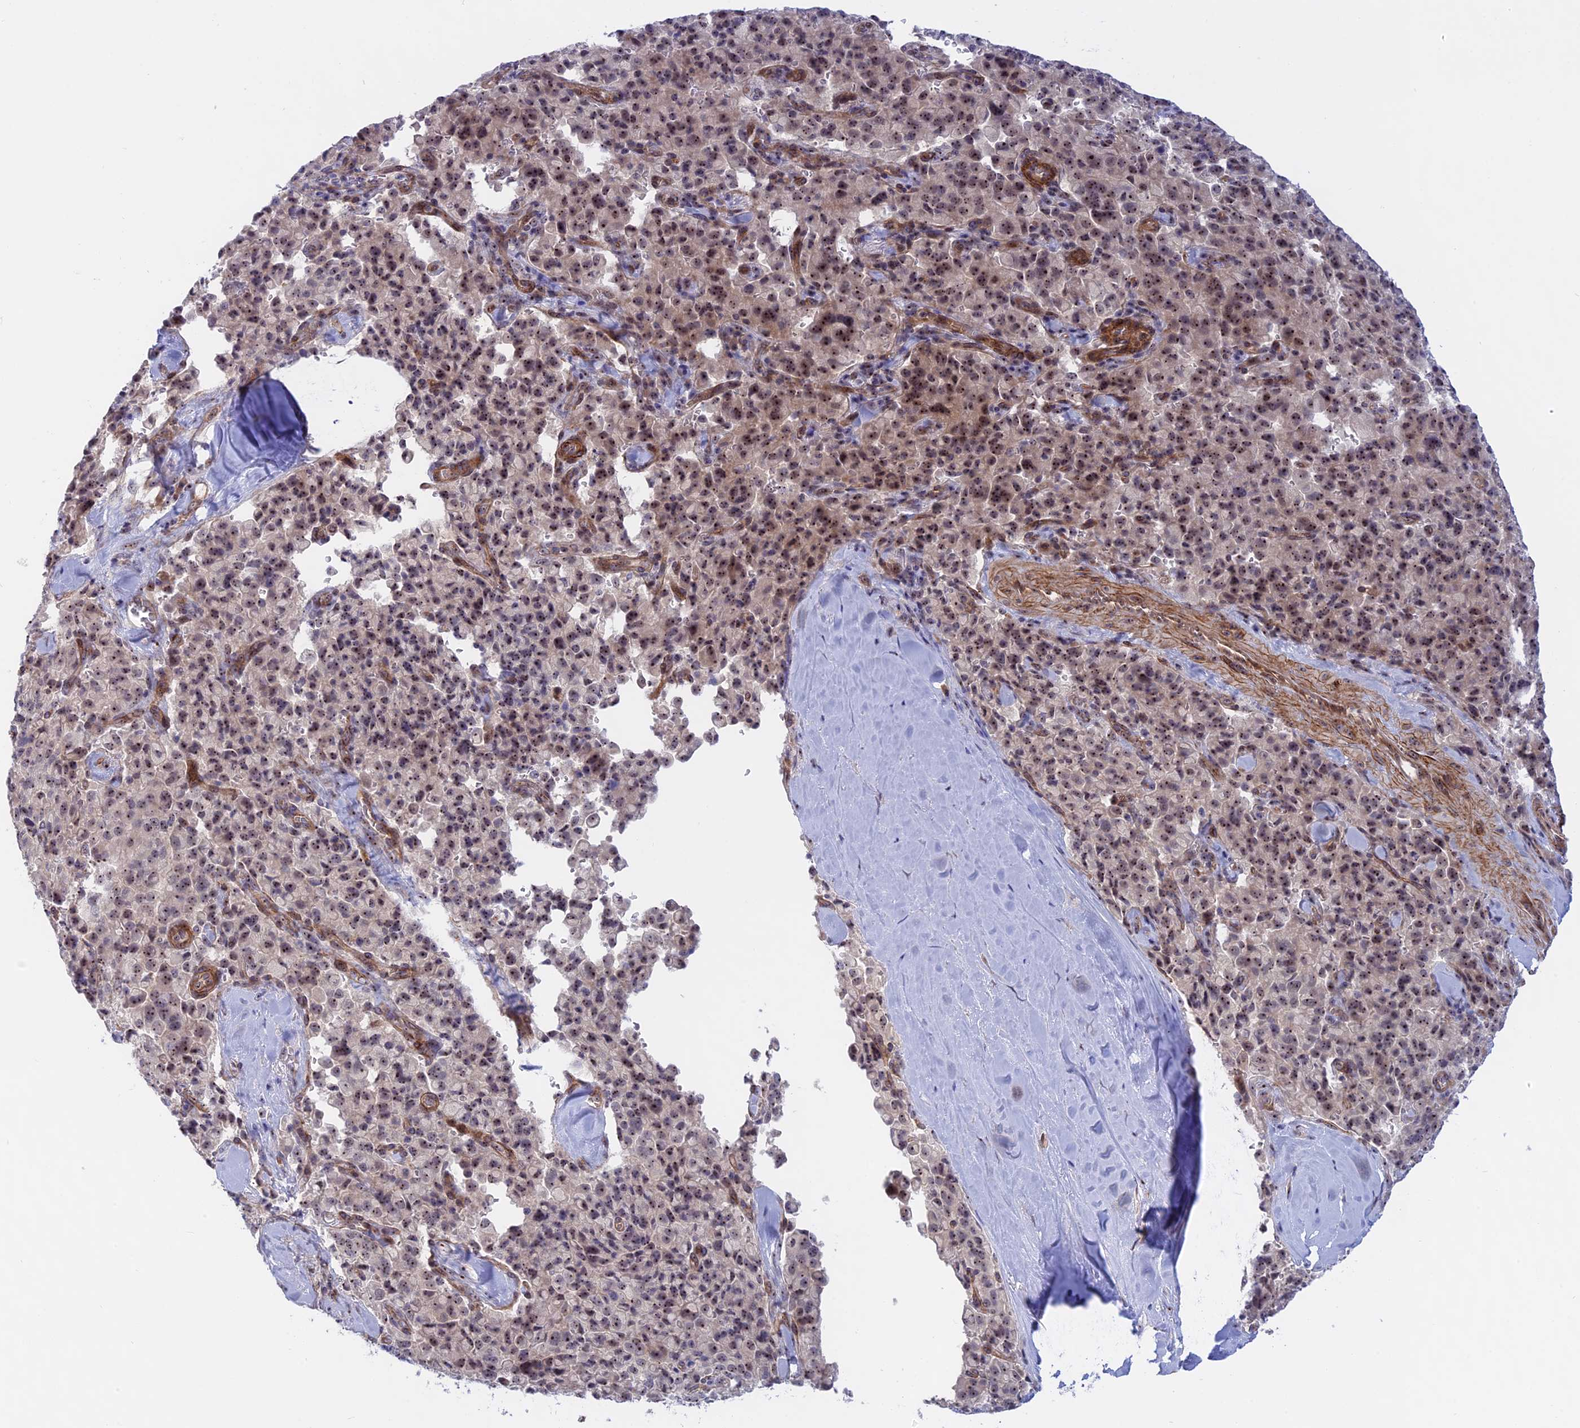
{"staining": {"intensity": "moderate", "quantity": ">75%", "location": "nuclear"}, "tissue": "pancreatic cancer", "cell_type": "Tumor cells", "image_type": "cancer", "snomed": [{"axis": "morphology", "description": "Adenocarcinoma, NOS"}, {"axis": "topography", "description": "Pancreas"}], "caption": "Immunohistochemical staining of human pancreatic adenocarcinoma demonstrates moderate nuclear protein expression in about >75% of tumor cells.", "gene": "DBNDD1", "patient": {"sex": "male", "age": 65}}